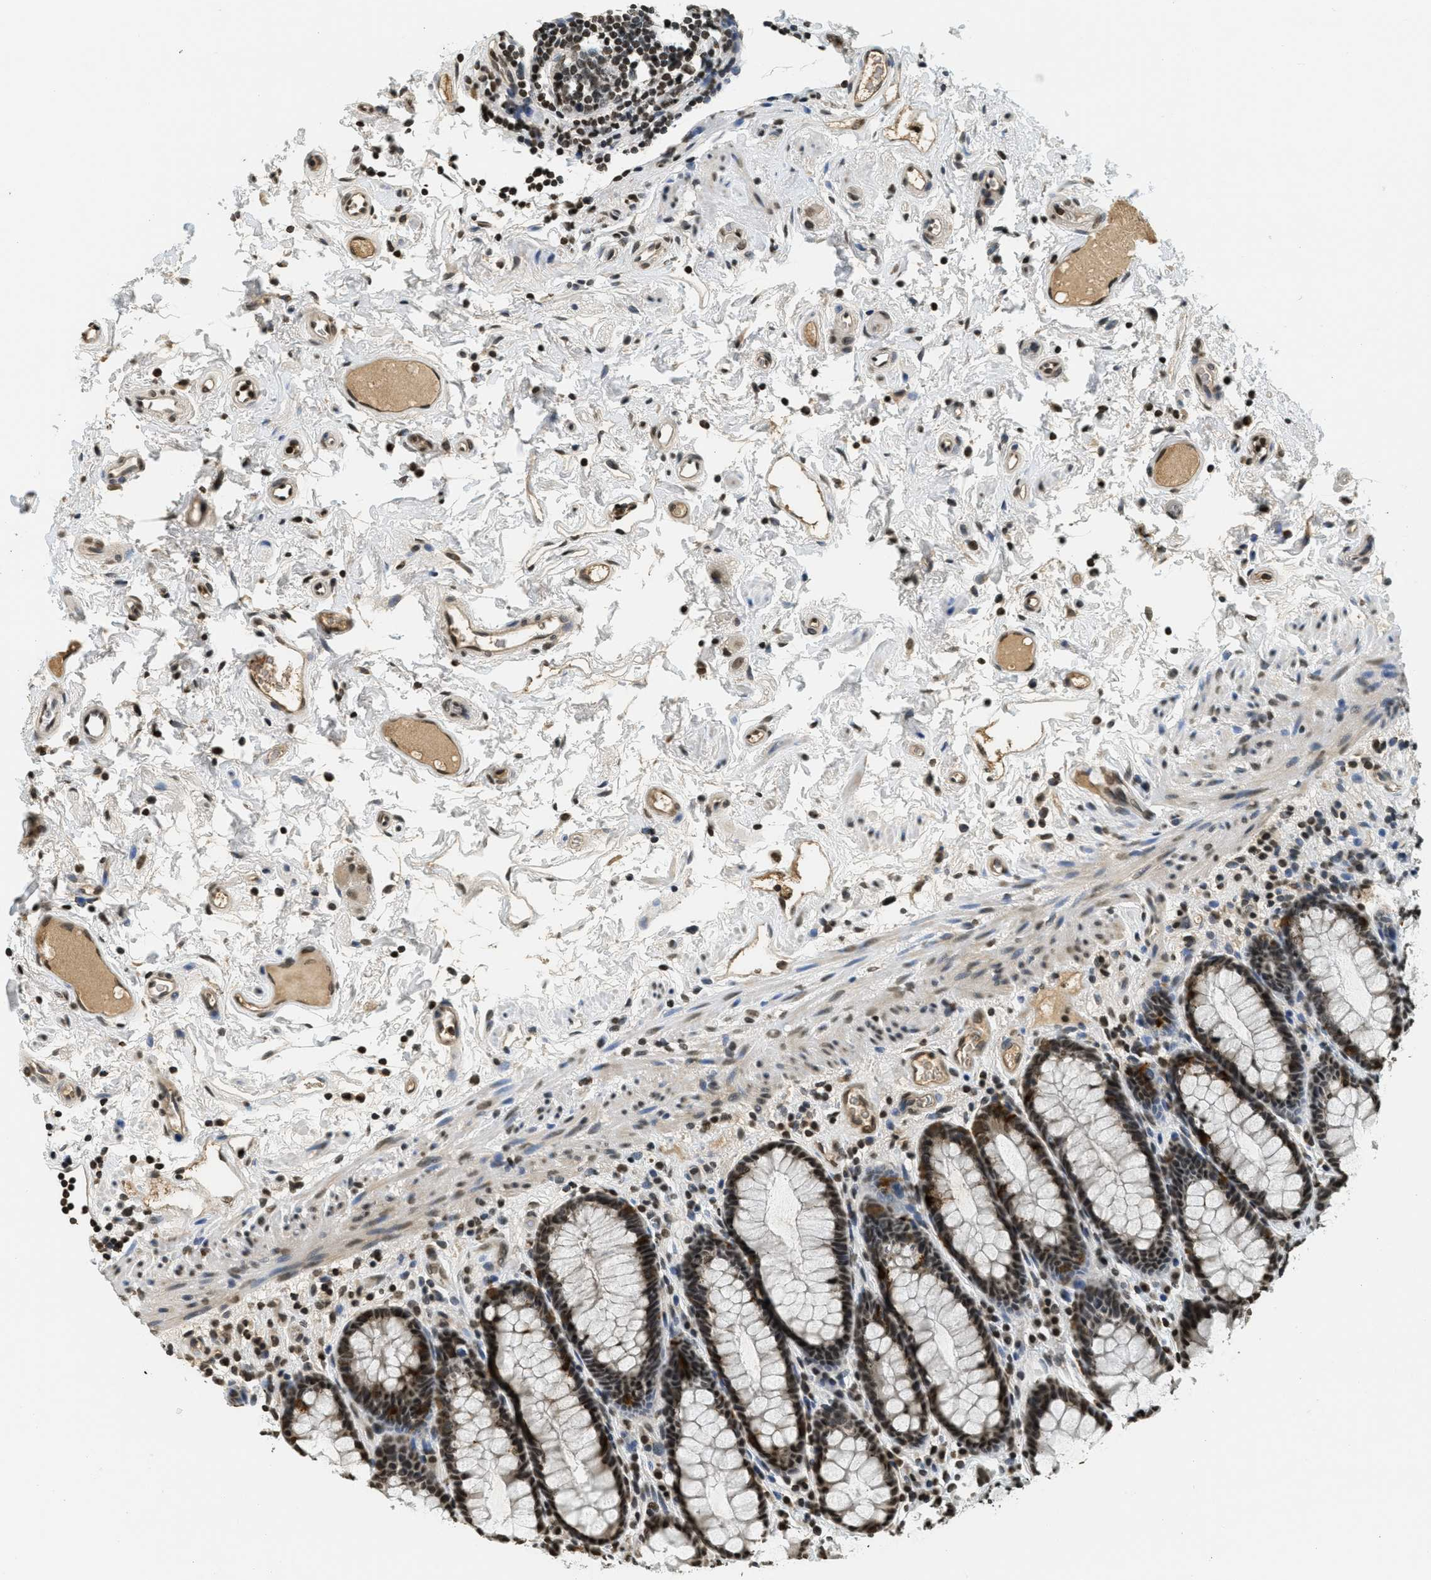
{"staining": {"intensity": "moderate", "quantity": ">75%", "location": "nuclear"}, "tissue": "rectum", "cell_type": "Glandular cells", "image_type": "normal", "snomed": [{"axis": "morphology", "description": "Normal tissue, NOS"}, {"axis": "topography", "description": "Rectum"}], "caption": "This histopathology image demonstrates IHC staining of benign human rectum, with medium moderate nuclear expression in approximately >75% of glandular cells.", "gene": "LDB2", "patient": {"sex": "male", "age": 92}}